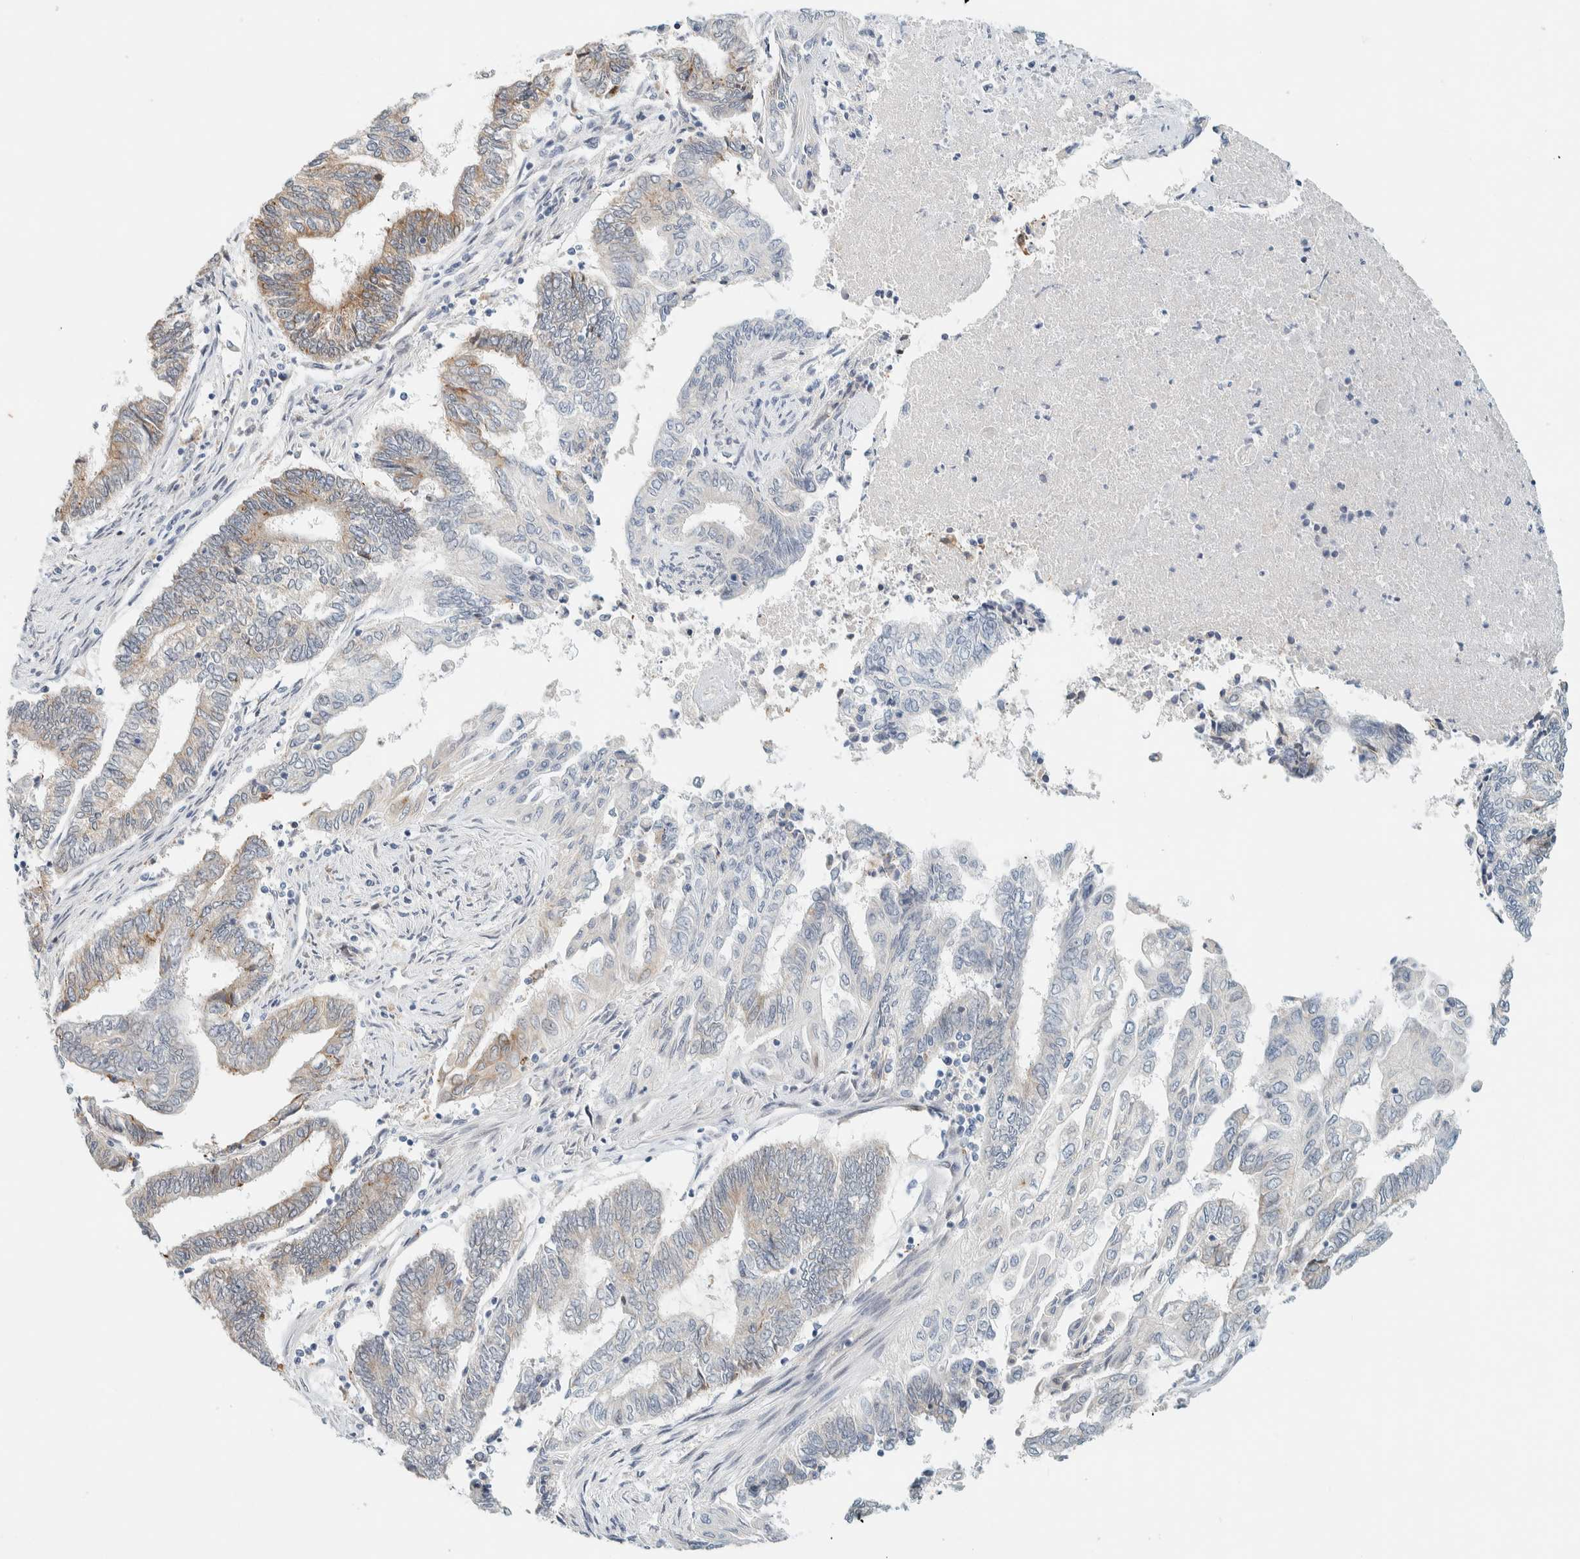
{"staining": {"intensity": "moderate", "quantity": "<25%", "location": "cytoplasmic/membranous"}, "tissue": "endometrial cancer", "cell_type": "Tumor cells", "image_type": "cancer", "snomed": [{"axis": "morphology", "description": "Adenocarcinoma, NOS"}, {"axis": "topography", "description": "Uterus"}, {"axis": "topography", "description": "Endometrium"}], "caption": "IHC photomicrograph of neoplastic tissue: endometrial cancer (adenocarcinoma) stained using immunohistochemistry (IHC) shows low levels of moderate protein expression localized specifically in the cytoplasmic/membranous of tumor cells, appearing as a cytoplasmic/membranous brown color.", "gene": "SUMF2", "patient": {"sex": "female", "age": 70}}